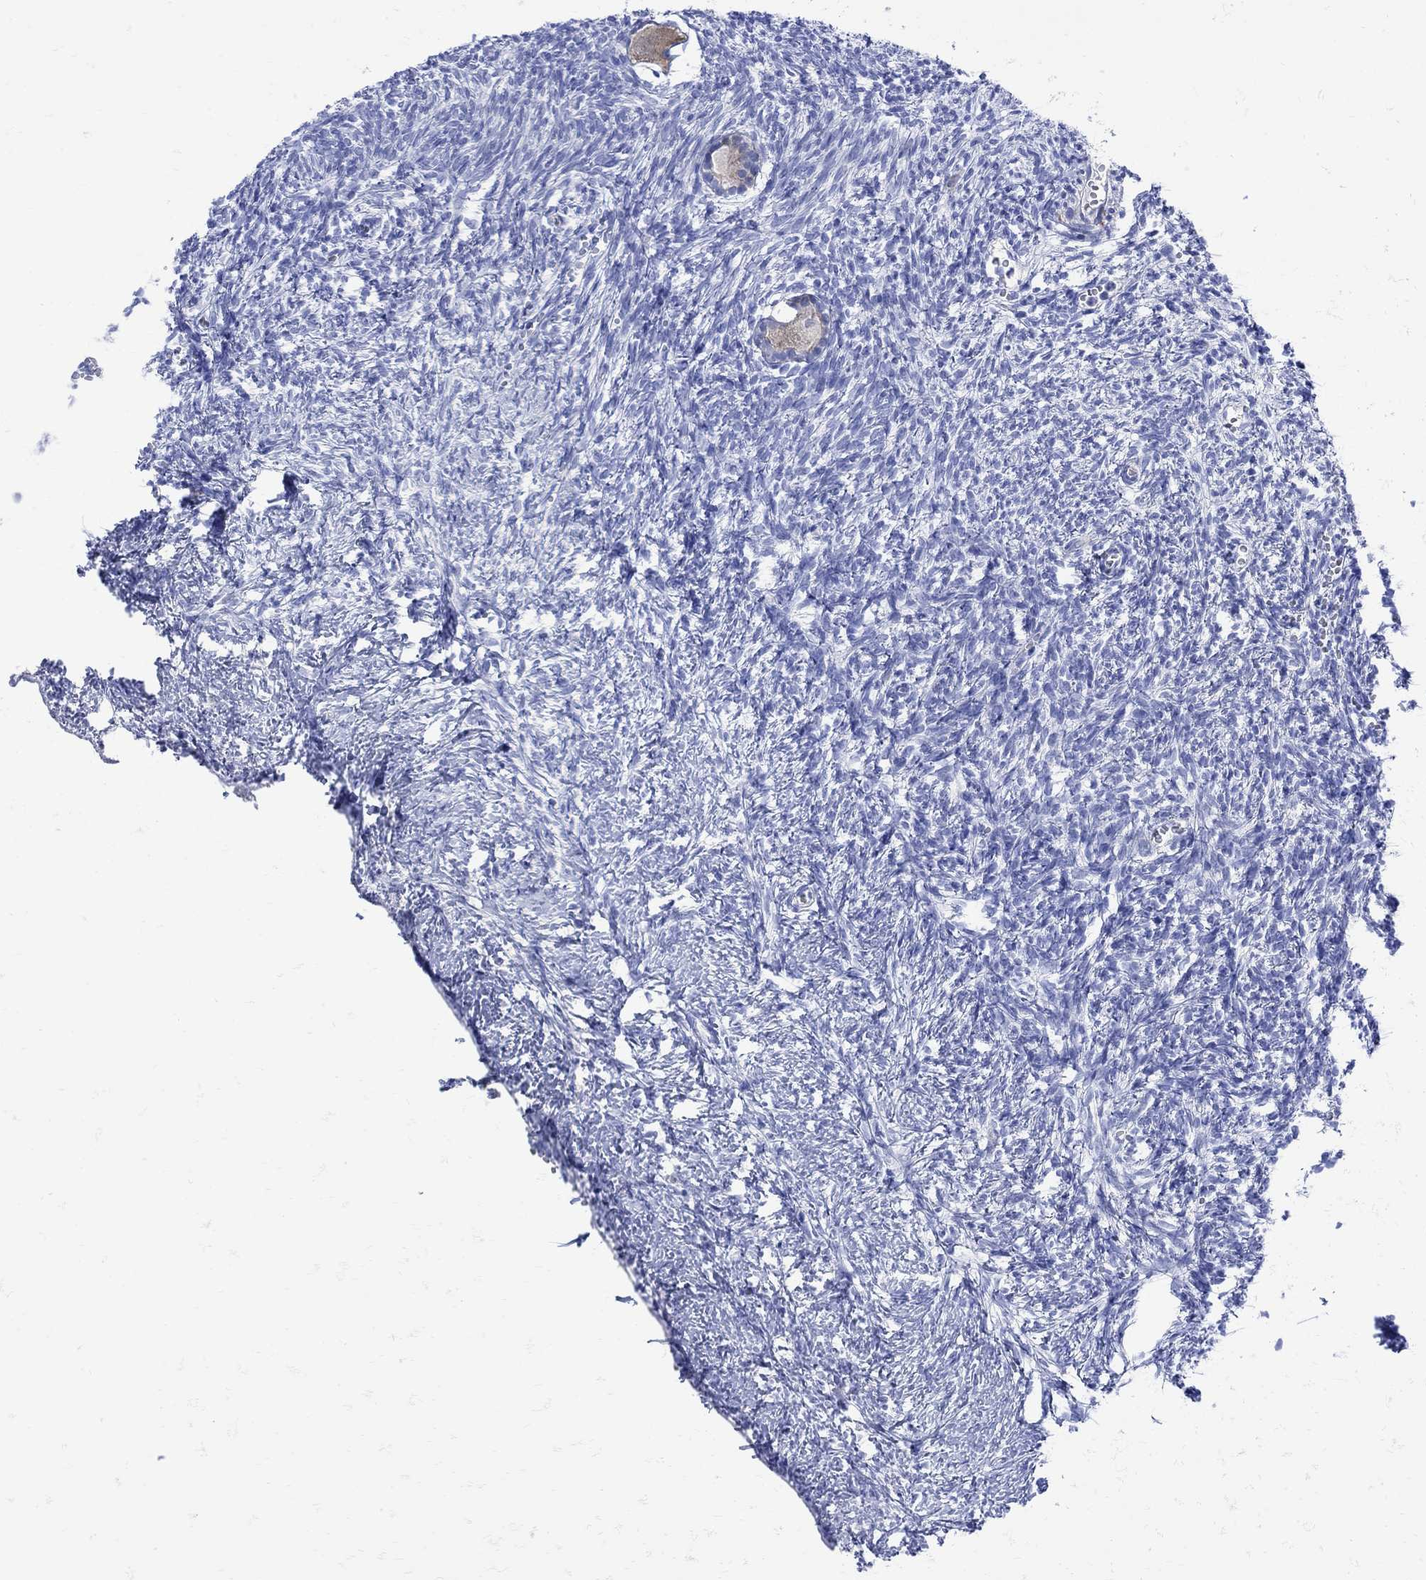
{"staining": {"intensity": "weak", "quantity": "25%-75%", "location": "cytoplasmic/membranous"}, "tissue": "ovary", "cell_type": "Follicle cells", "image_type": "normal", "snomed": [{"axis": "morphology", "description": "Normal tissue, NOS"}, {"axis": "topography", "description": "Ovary"}], "caption": "Protein staining exhibits weak cytoplasmic/membranous staining in about 25%-75% of follicle cells in benign ovary.", "gene": "PARVB", "patient": {"sex": "female", "age": 43}}